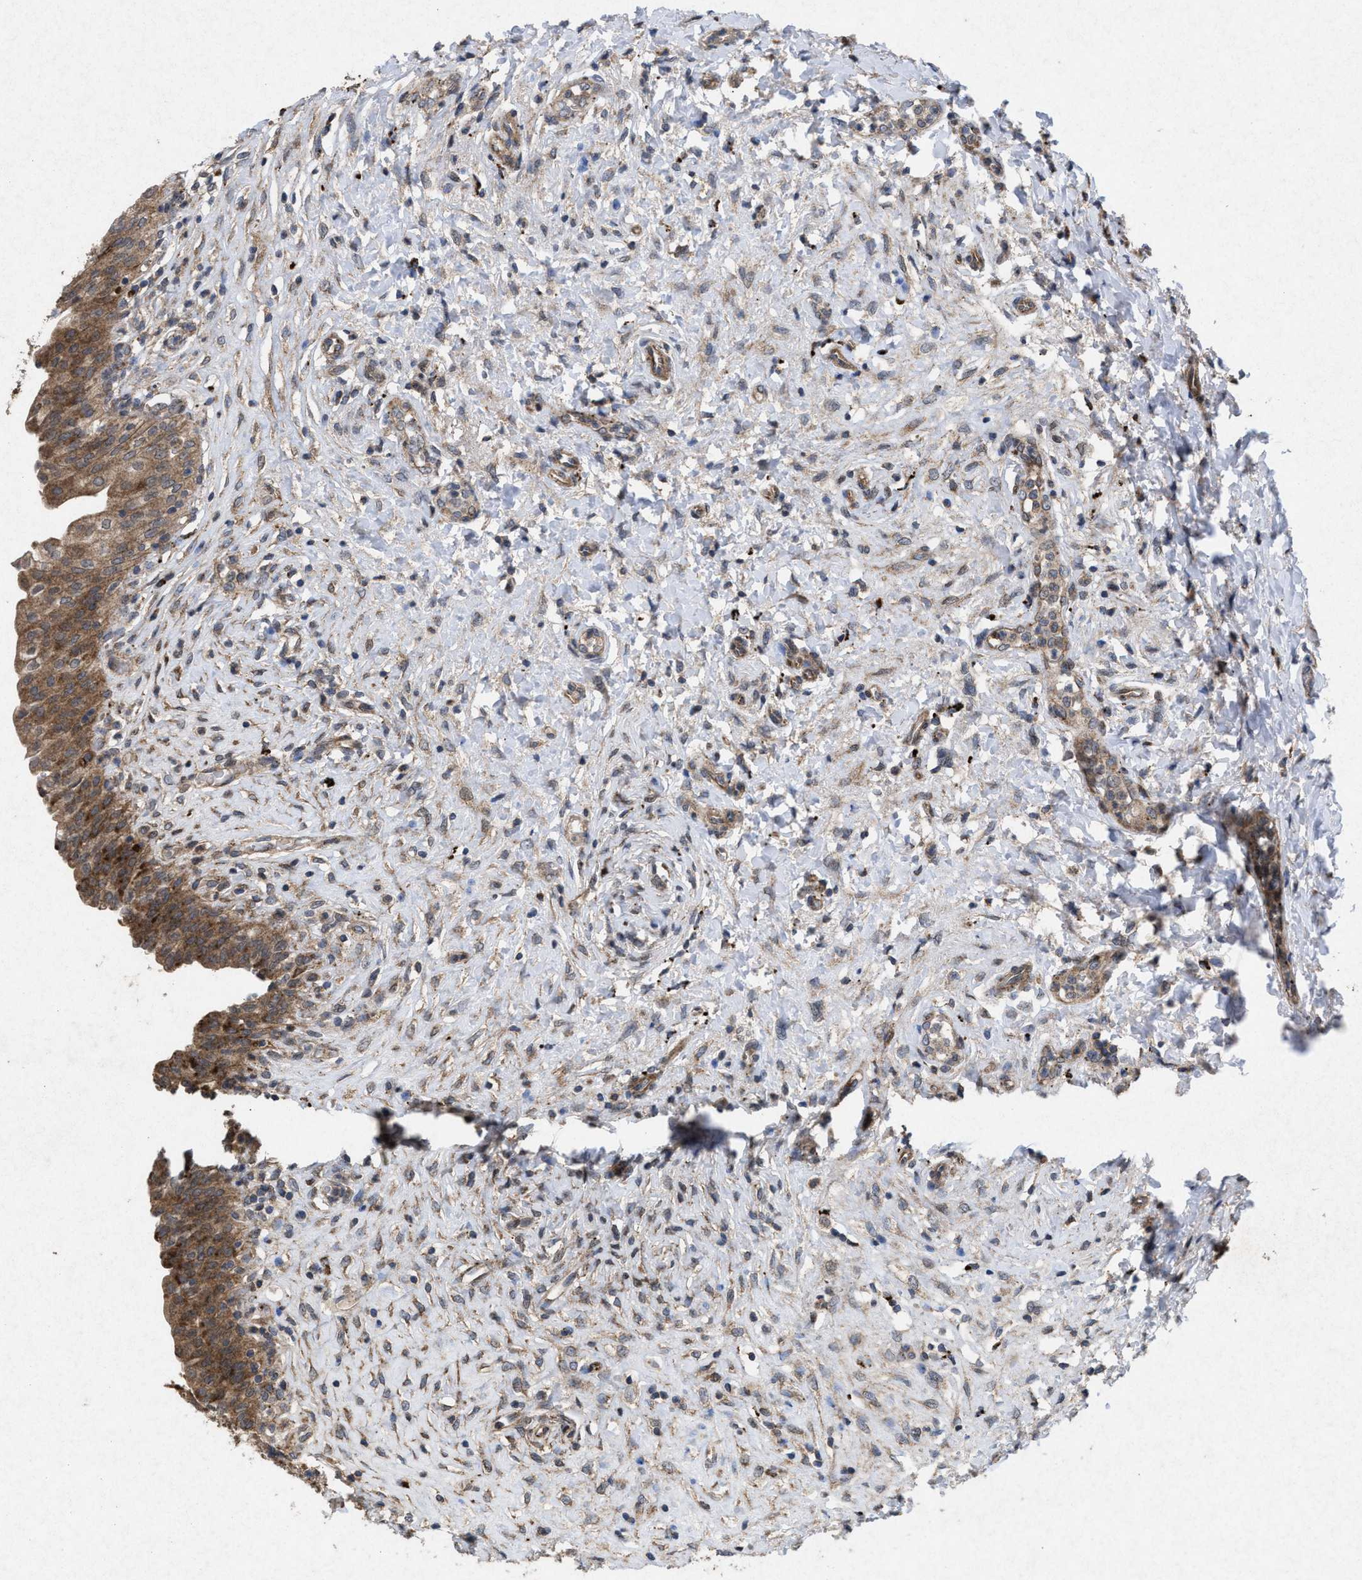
{"staining": {"intensity": "moderate", "quantity": ">75%", "location": "cytoplasmic/membranous"}, "tissue": "urinary bladder", "cell_type": "Urothelial cells", "image_type": "normal", "snomed": [{"axis": "morphology", "description": "Urothelial carcinoma, High grade"}, {"axis": "topography", "description": "Urinary bladder"}], "caption": "Immunohistochemical staining of benign urinary bladder exhibits moderate cytoplasmic/membranous protein expression in approximately >75% of urothelial cells. The staining was performed using DAB to visualize the protein expression in brown, while the nuclei were stained in blue with hematoxylin (Magnification: 20x).", "gene": "MSI2", "patient": {"sex": "male", "age": 46}}